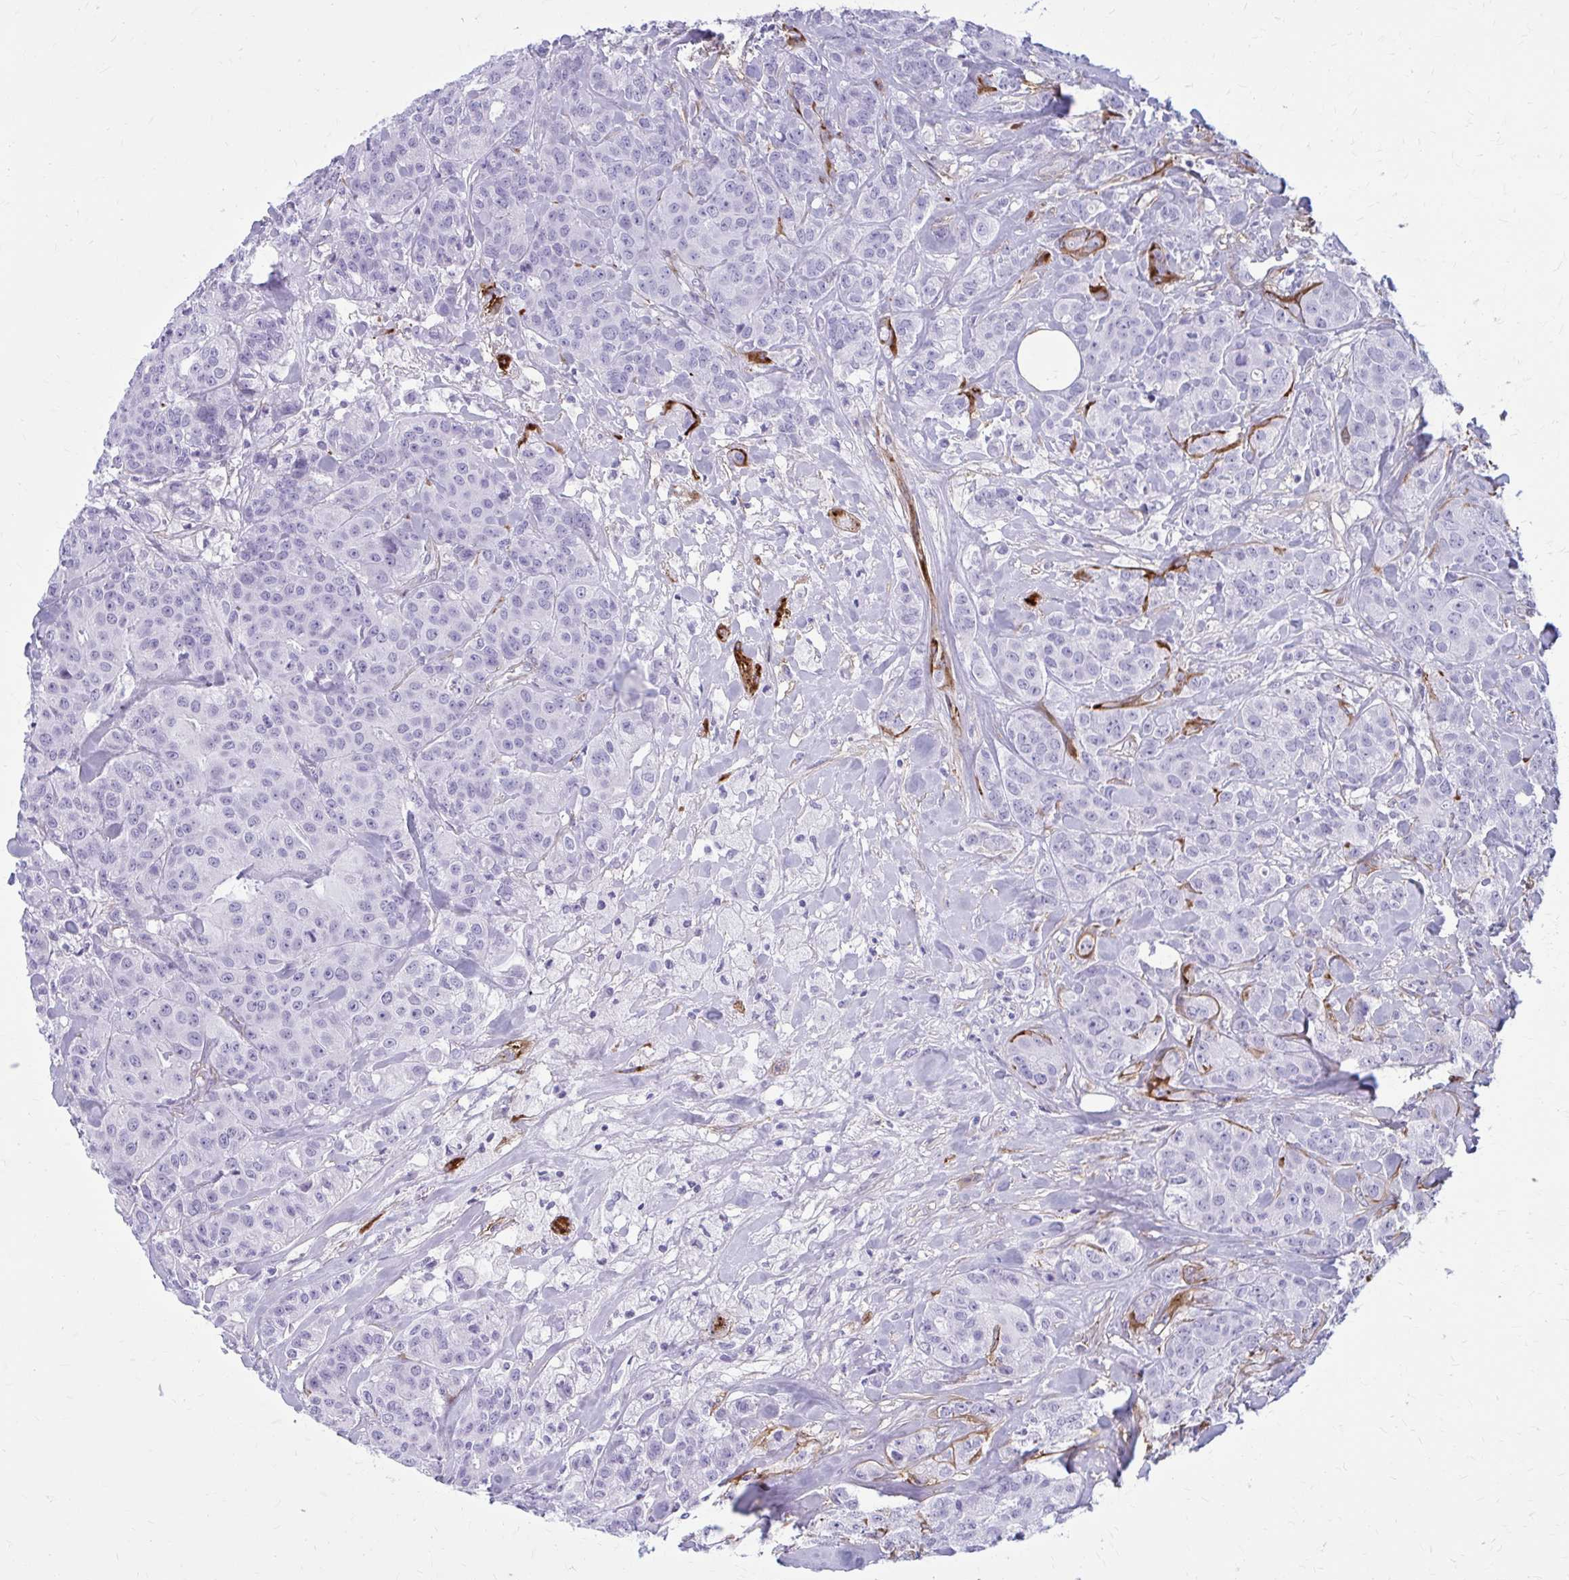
{"staining": {"intensity": "negative", "quantity": "none", "location": "none"}, "tissue": "breast cancer", "cell_type": "Tumor cells", "image_type": "cancer", "snomed": [{"axis": "morphology", "description": "Normal tissue, NOS"}, {"axis": "morphology", "description": "Duct carcinoma"}, {"axis": "topography", "description": "Breast"}], "caption": "High magnification brightfield microscopy of invasive ductal carcinoma (breast) stained with DAB (3,3'-diaminobenzidine) (brown) and counterstained with hematoxylin (blue): tumor cells show no significant expression.", "gene": "AKAP12", "patient": {"sex": "female", "age": 43}}